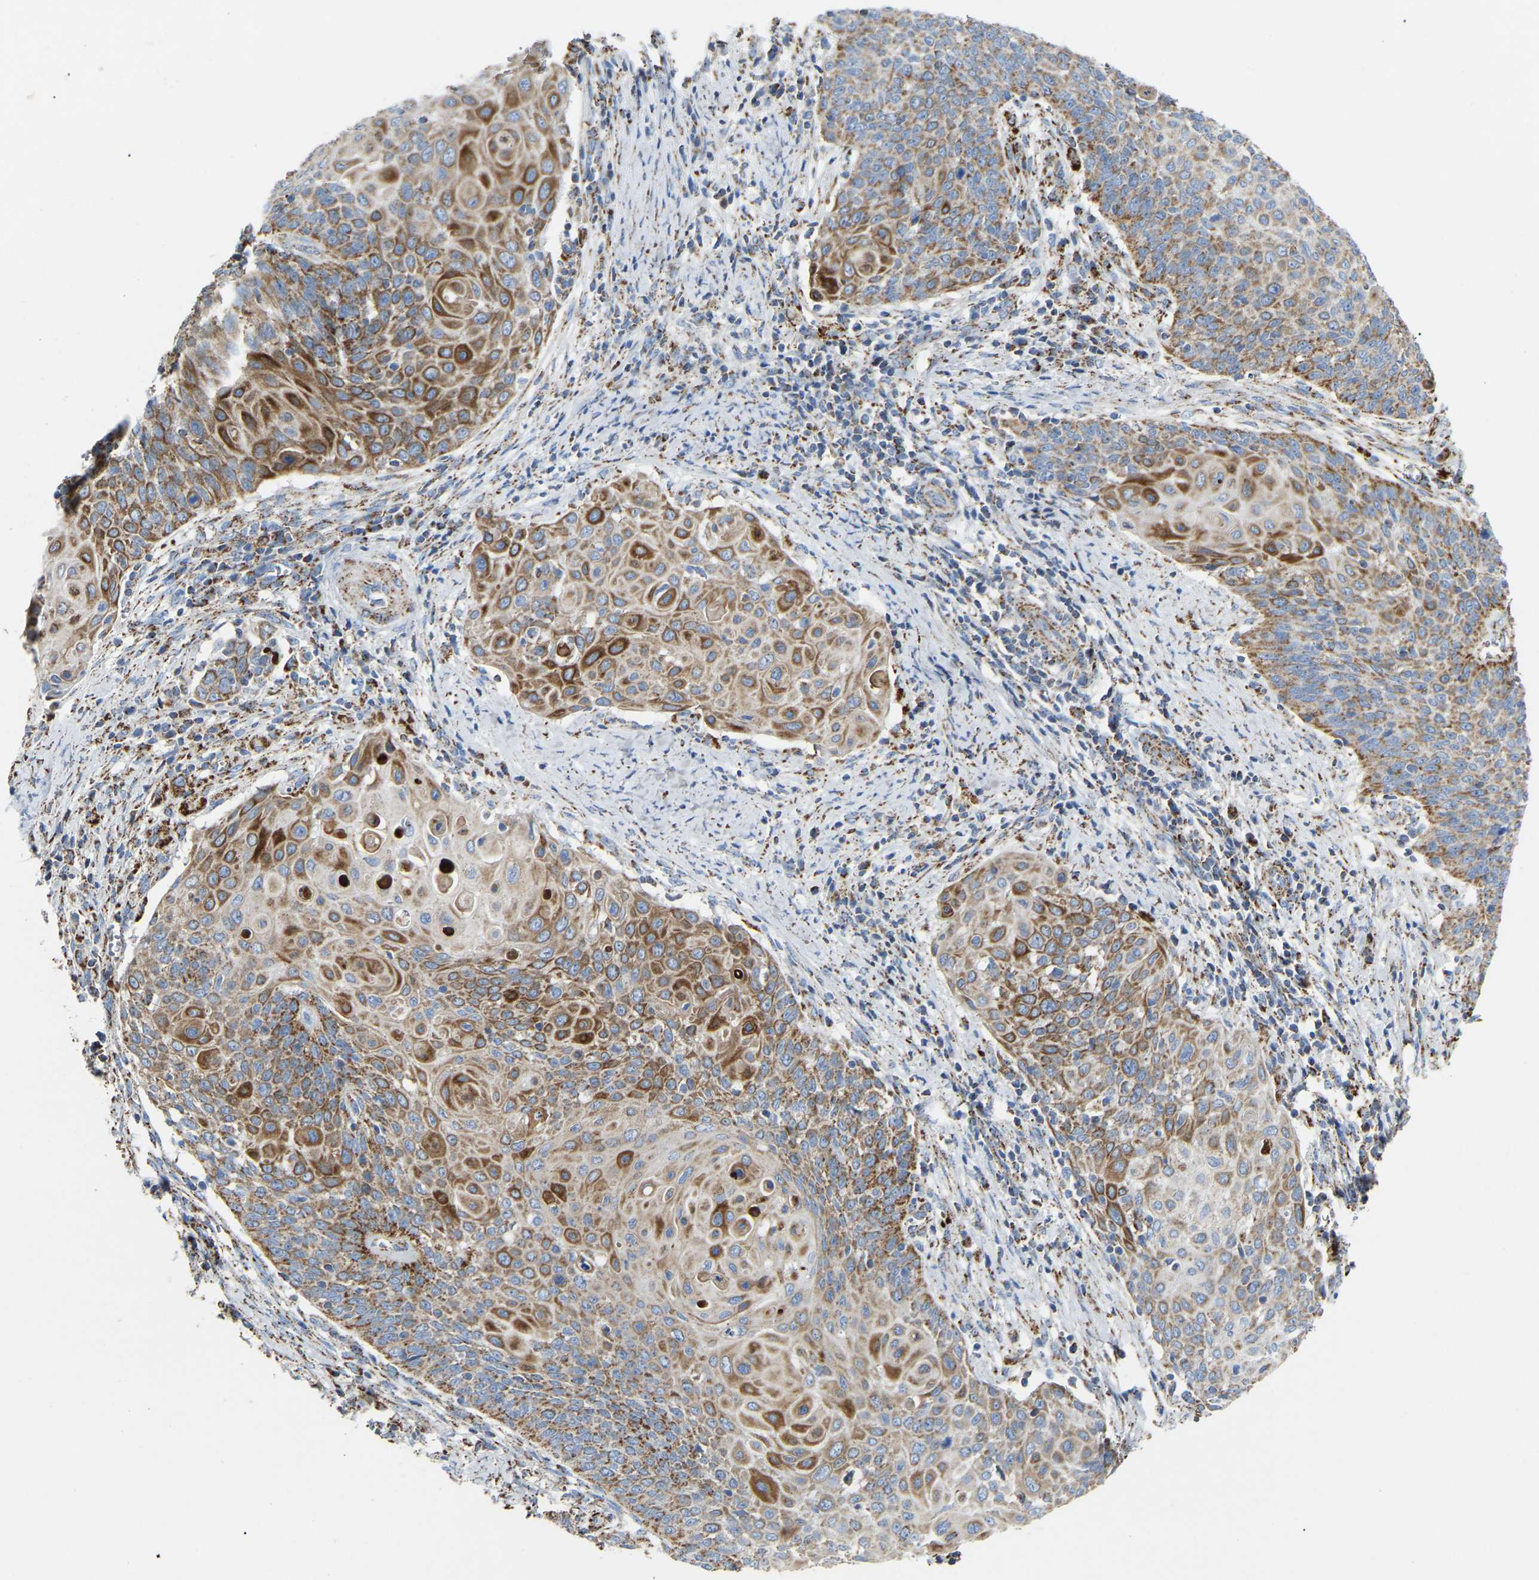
{"staining": {"intensity": "moderate", "quantity": ">75%", "location": "cytoplasmic/membranous"}, "tissue": "cervical cancer", "cell_type": "Tumor cells", "image_type": "cancer", "snomed": [{"axis": "morphology", "description": "Squamous cell carcinoma, NOS"}, {"axis": "topography", "description": "Cervix"}], "caption": "Human cervical cancer stained with a brown dye displays moderate cytoplasmic/membranous positive positivity in approximately >75% of tumor cells.", "gene": "HIBADH", "patient": {"sex": "female", "age": 39}}